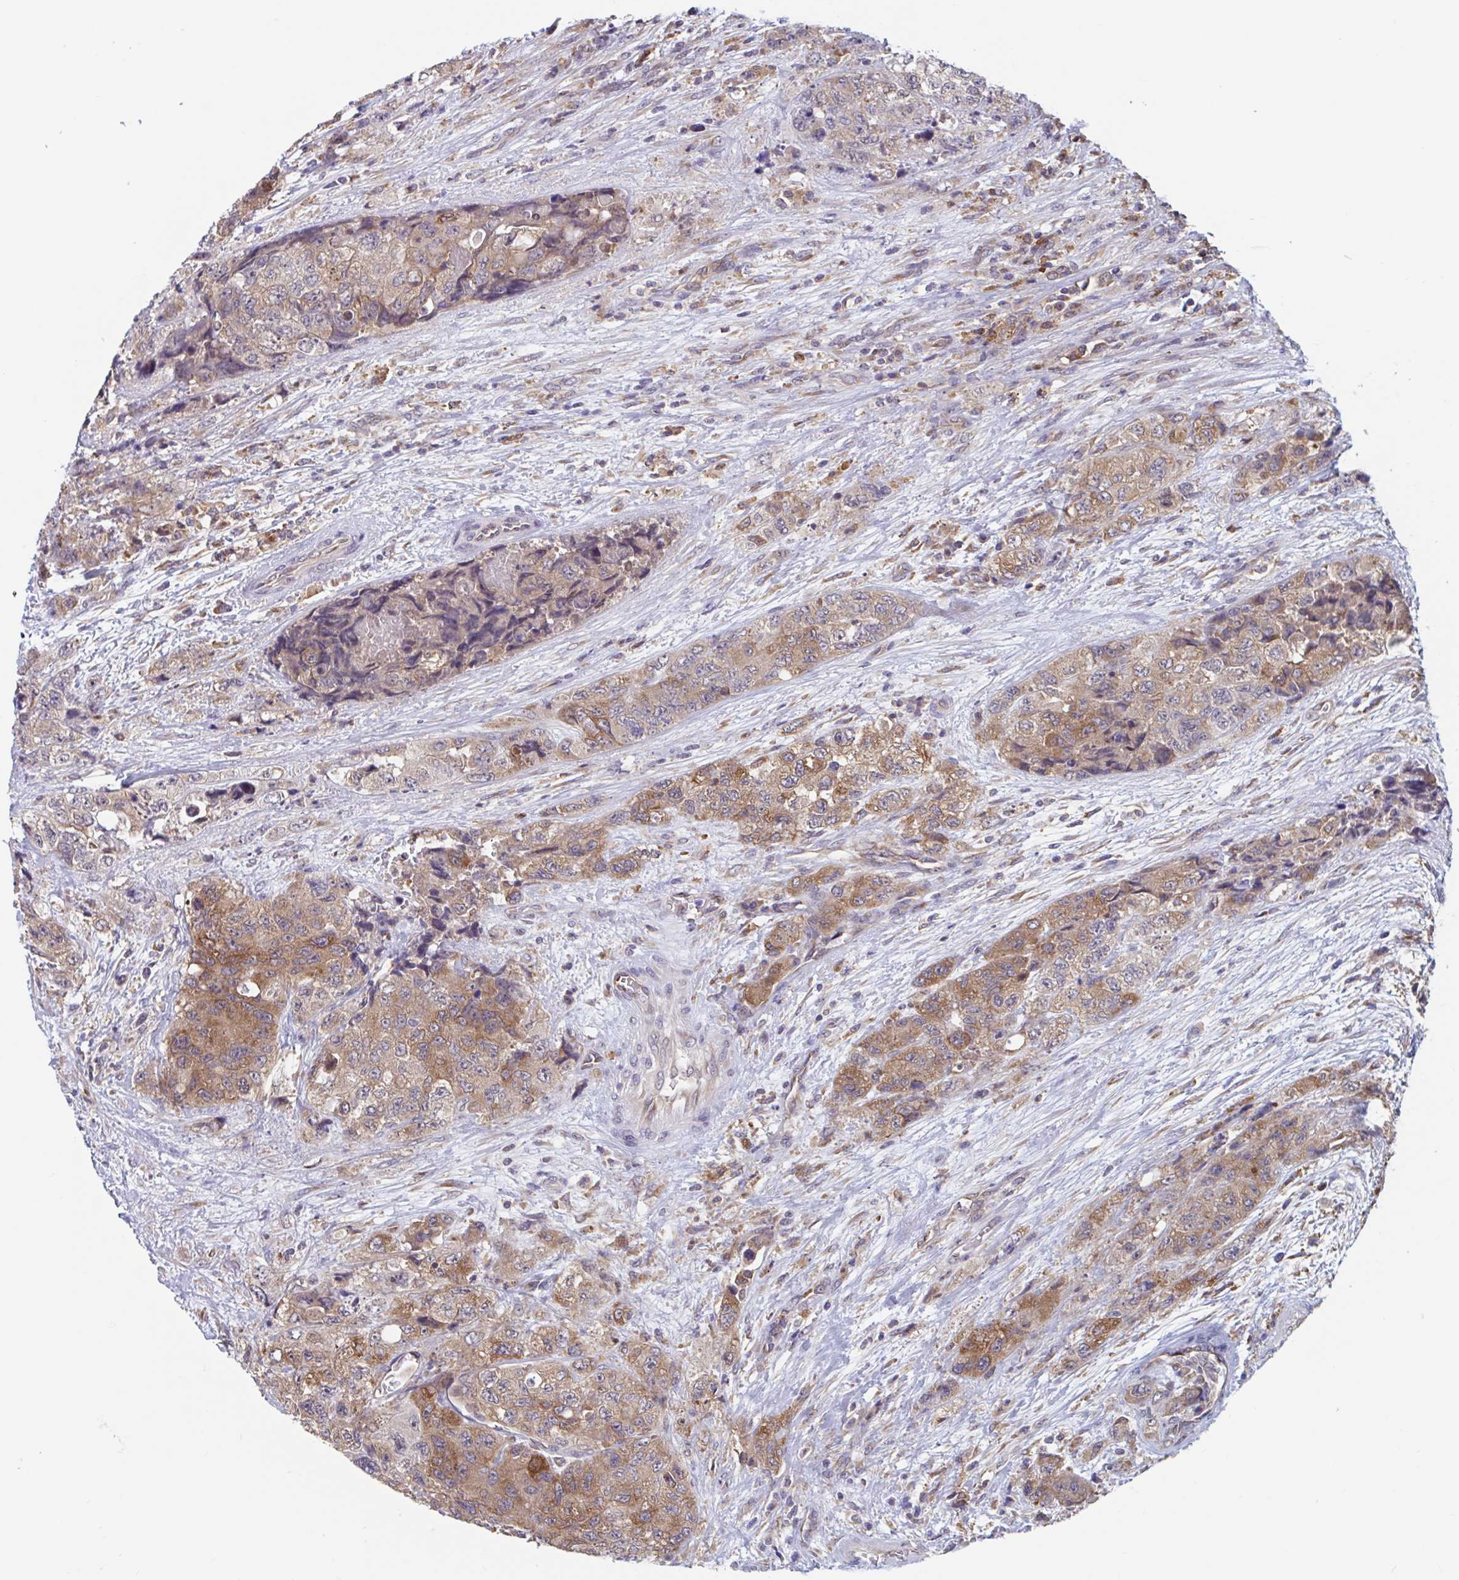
{"staining": {"intensity": "moderate", "quantity": ">75%", "location": "cytoplasmic/membranous"}, "tissue": "urothelial cancer", "cell_type": "Tumor cells", "image_type": "cancer", "snomed": [{"axis": "morphology", "description": "Urothelial carcinoma, High grade"}, {"axis": "topography", "description": "Urinary bladder"}], "caption": "This histopathology image demonstrates immunohistochemistry staining of urothelial carcinoma (high-grade), with medium moderate cytoplasmic/membranous positivity in approximately >75% of tumor cells.", "gene": "SNX8", "patient": {"sex": "female", "age": 78}}